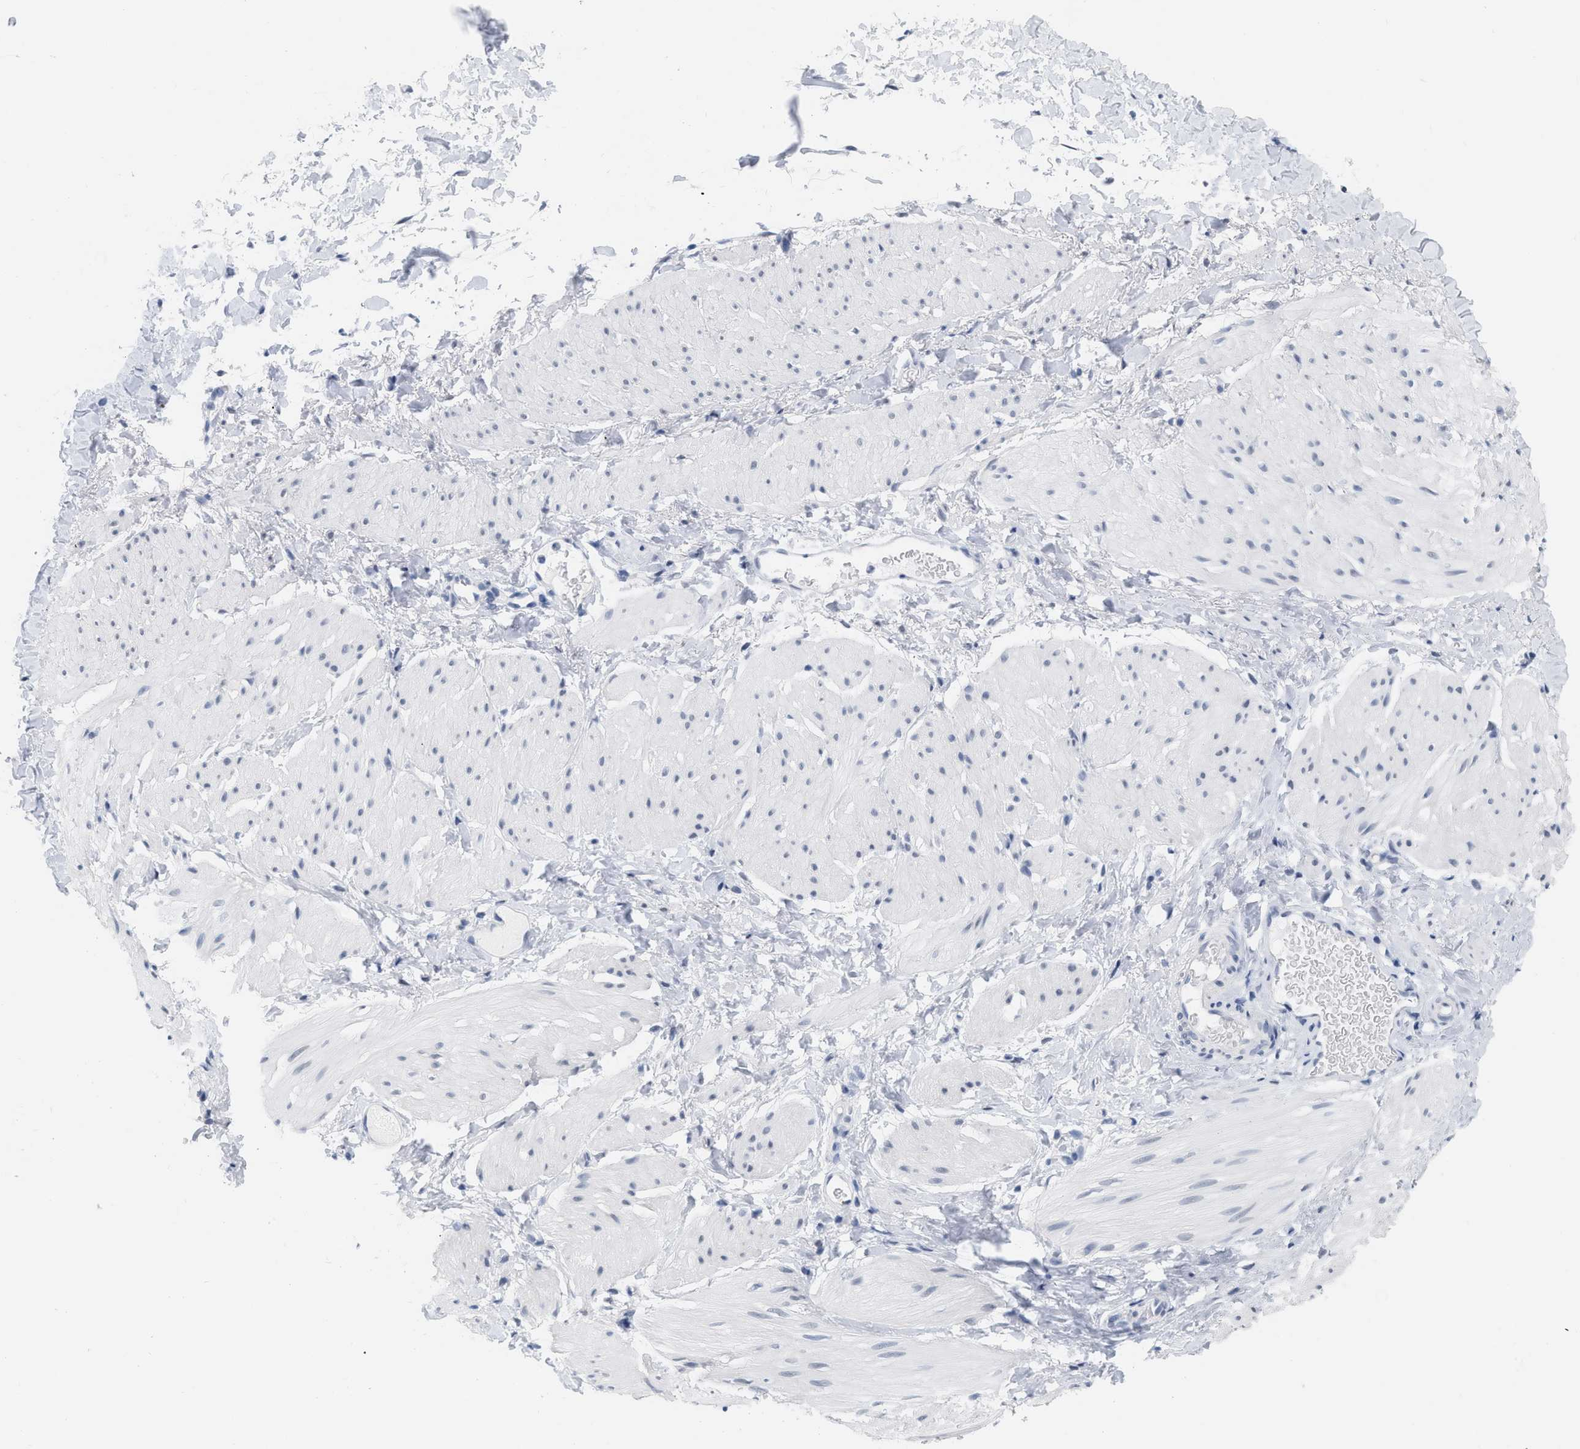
{"staining": {"intensity": "negative", "quantity": "none", "location": "none"}, "tissue": "smooth muscle", "cell_type": "Smooth muscle cells", "image_type": "normal", "snomed": [{"axis": "morphology", "description": "Normal tissue, NOS"}, {"axis": "topography", "description": "Smooth muscle"}], "caption": "DAB (3,3'-diaminobenzidine) immunohistochemical staining of benign human smooth muscle reveals no significant positivity in smooth muscle cells. Brightfield microscopy of IHC stained with DAB (brown) and hematoxylin (blue), captured at high magnification.", "gene": "XIRP1", "patient": {"sex": "male", "age": 16}}